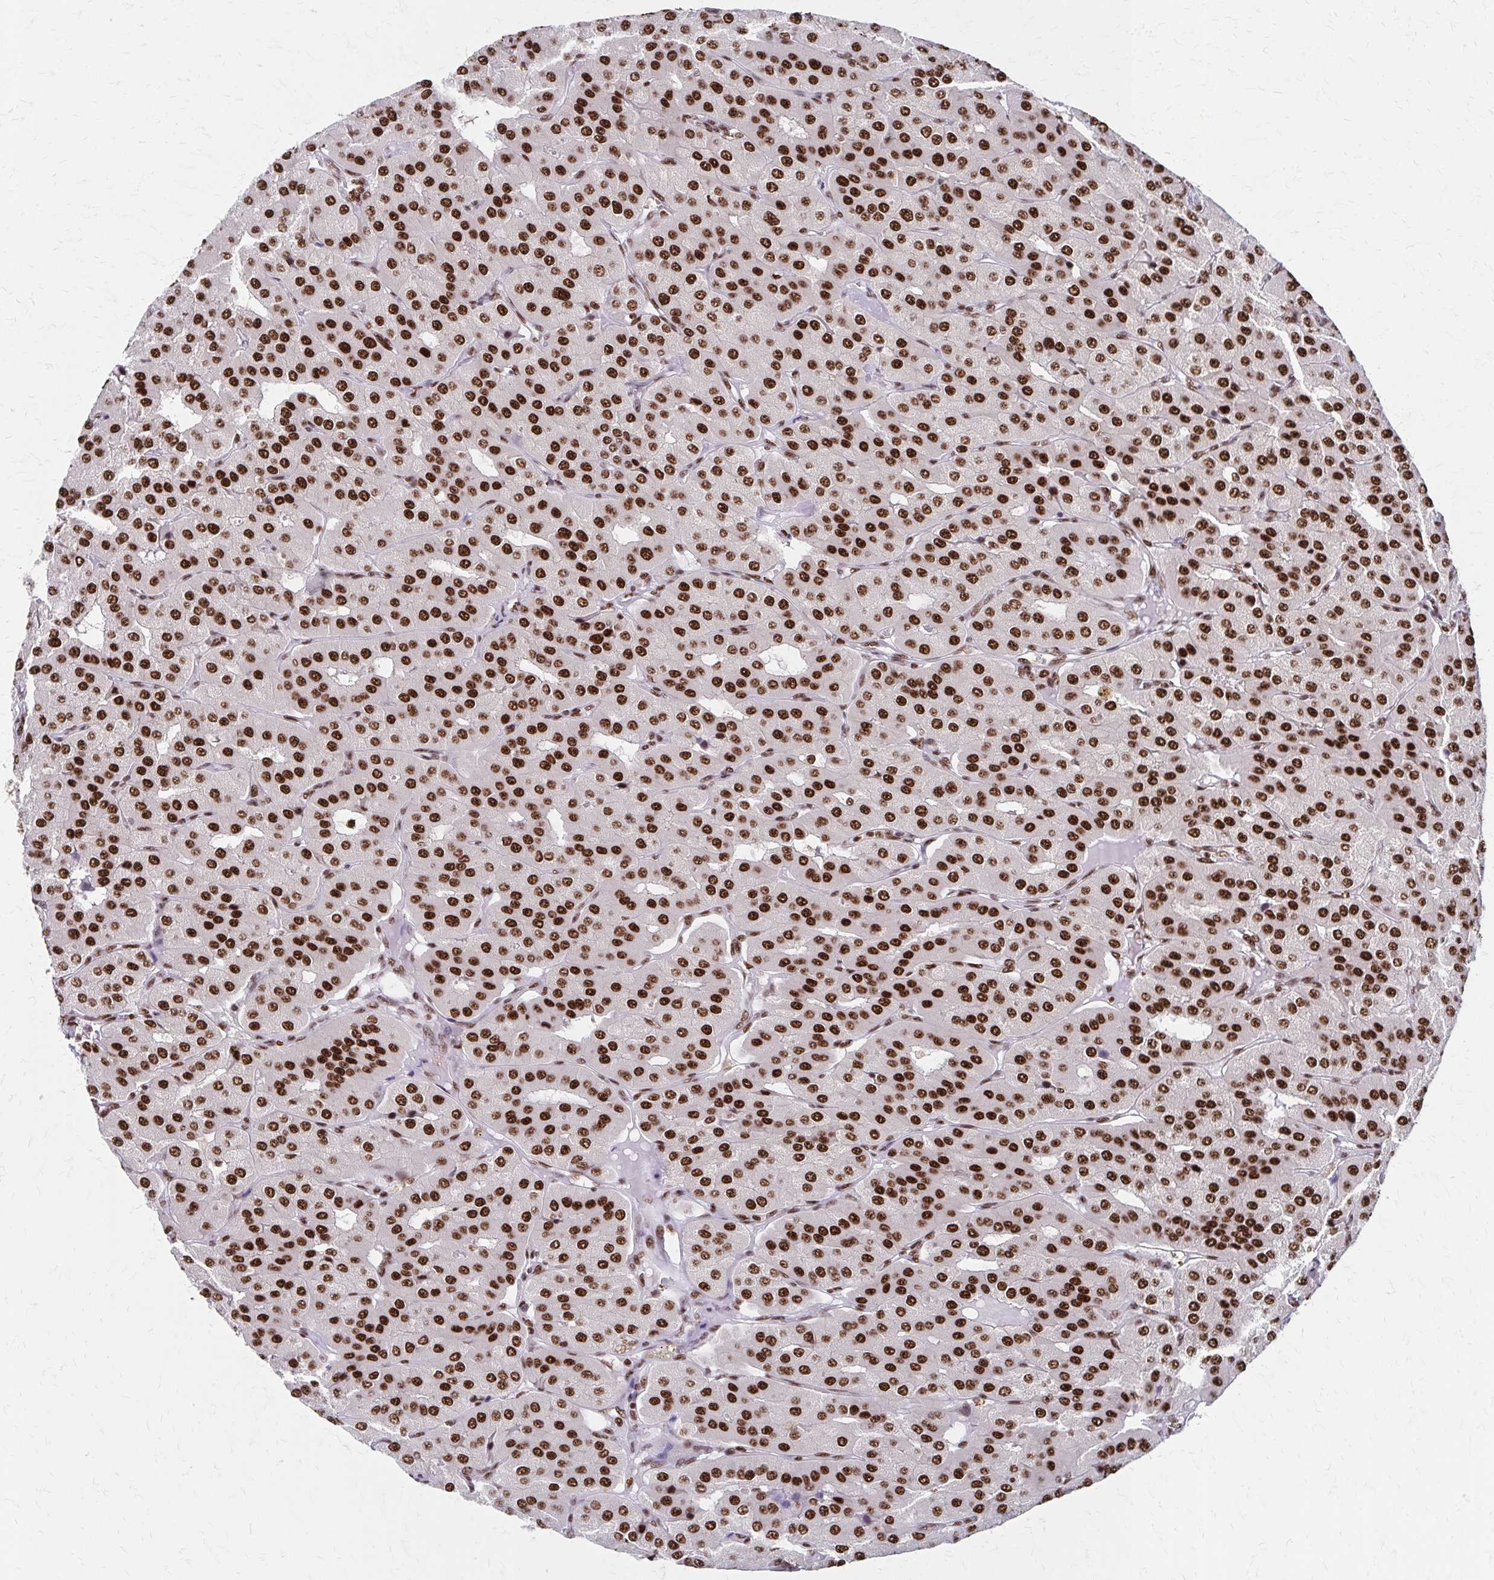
{"staining": {"intensity": "strong", "quantity": ">75%", "location": "nuclear"}, "tissue": "parathyroid gland", "cell_type": "Glandular cells", "image_type": "normal", "snomed": [{"axis": "morphology", "description": "Normal tissue, NOS"}, {"axis": "morphology", "description": "Adenoma, NOS"}, {"axis": "topography", "description": "Parathyroid gland"}], "caption": "Strong nuclear protein expression is seen in approximately >75% of glandular cells in parathyroid gland. The staining is performed using DAB (3,3'-diaminobenzidine) brown chromogen to label protein expression. The nuclei are counter-stained blue using hematoxylin.", "gene": "CNKSR3", "patient": {"sex": "female", "age": 86}}